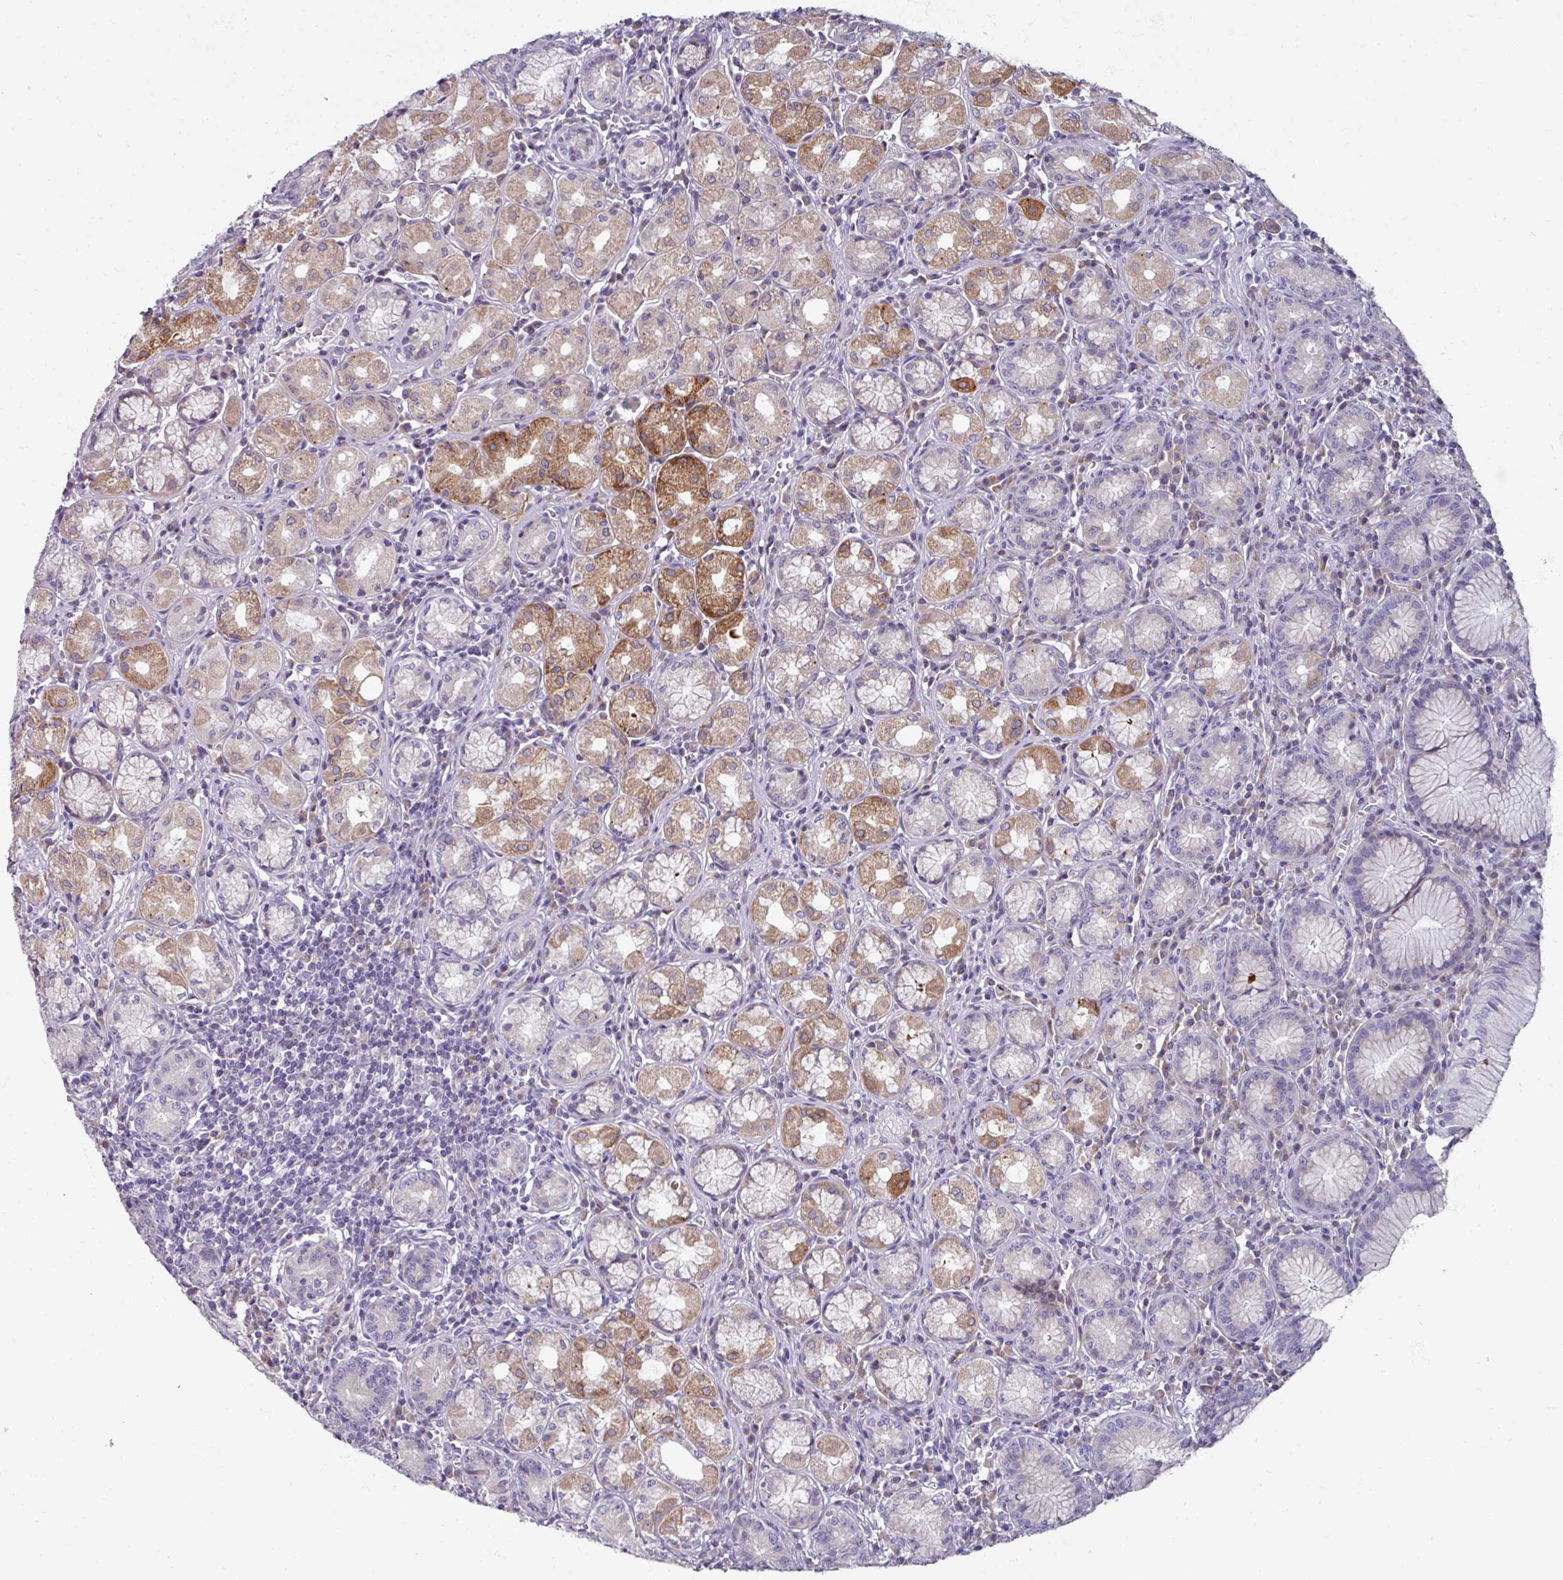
{"staining": {"intensity": "strong", "quantity": "25%-75%", "location": "cytoplasmic/membranous"}, "tissue": "stomach", "cell_type": "Glandular cells", "image_type": "normal", "snomed": [{"axis": "morphology", "description": "Normal tissue, NOS"}, {"axis": "topography", "description": "Stomach"}], "caption": "Immunohistochemical staining of unremarkable stomach shows high levels of strong cytoplasmic/membranous expression in about 25%-75% of glandular cells. The staining was performed using DAB (3,3'-diaminobenzidine) to visualize the protein expression in brown, while the nuclei were stained in blue with hematoxylin (Magnification: 20x).", "gene": "SMIM11", "patient": {"sex": "male", "age": 55}}